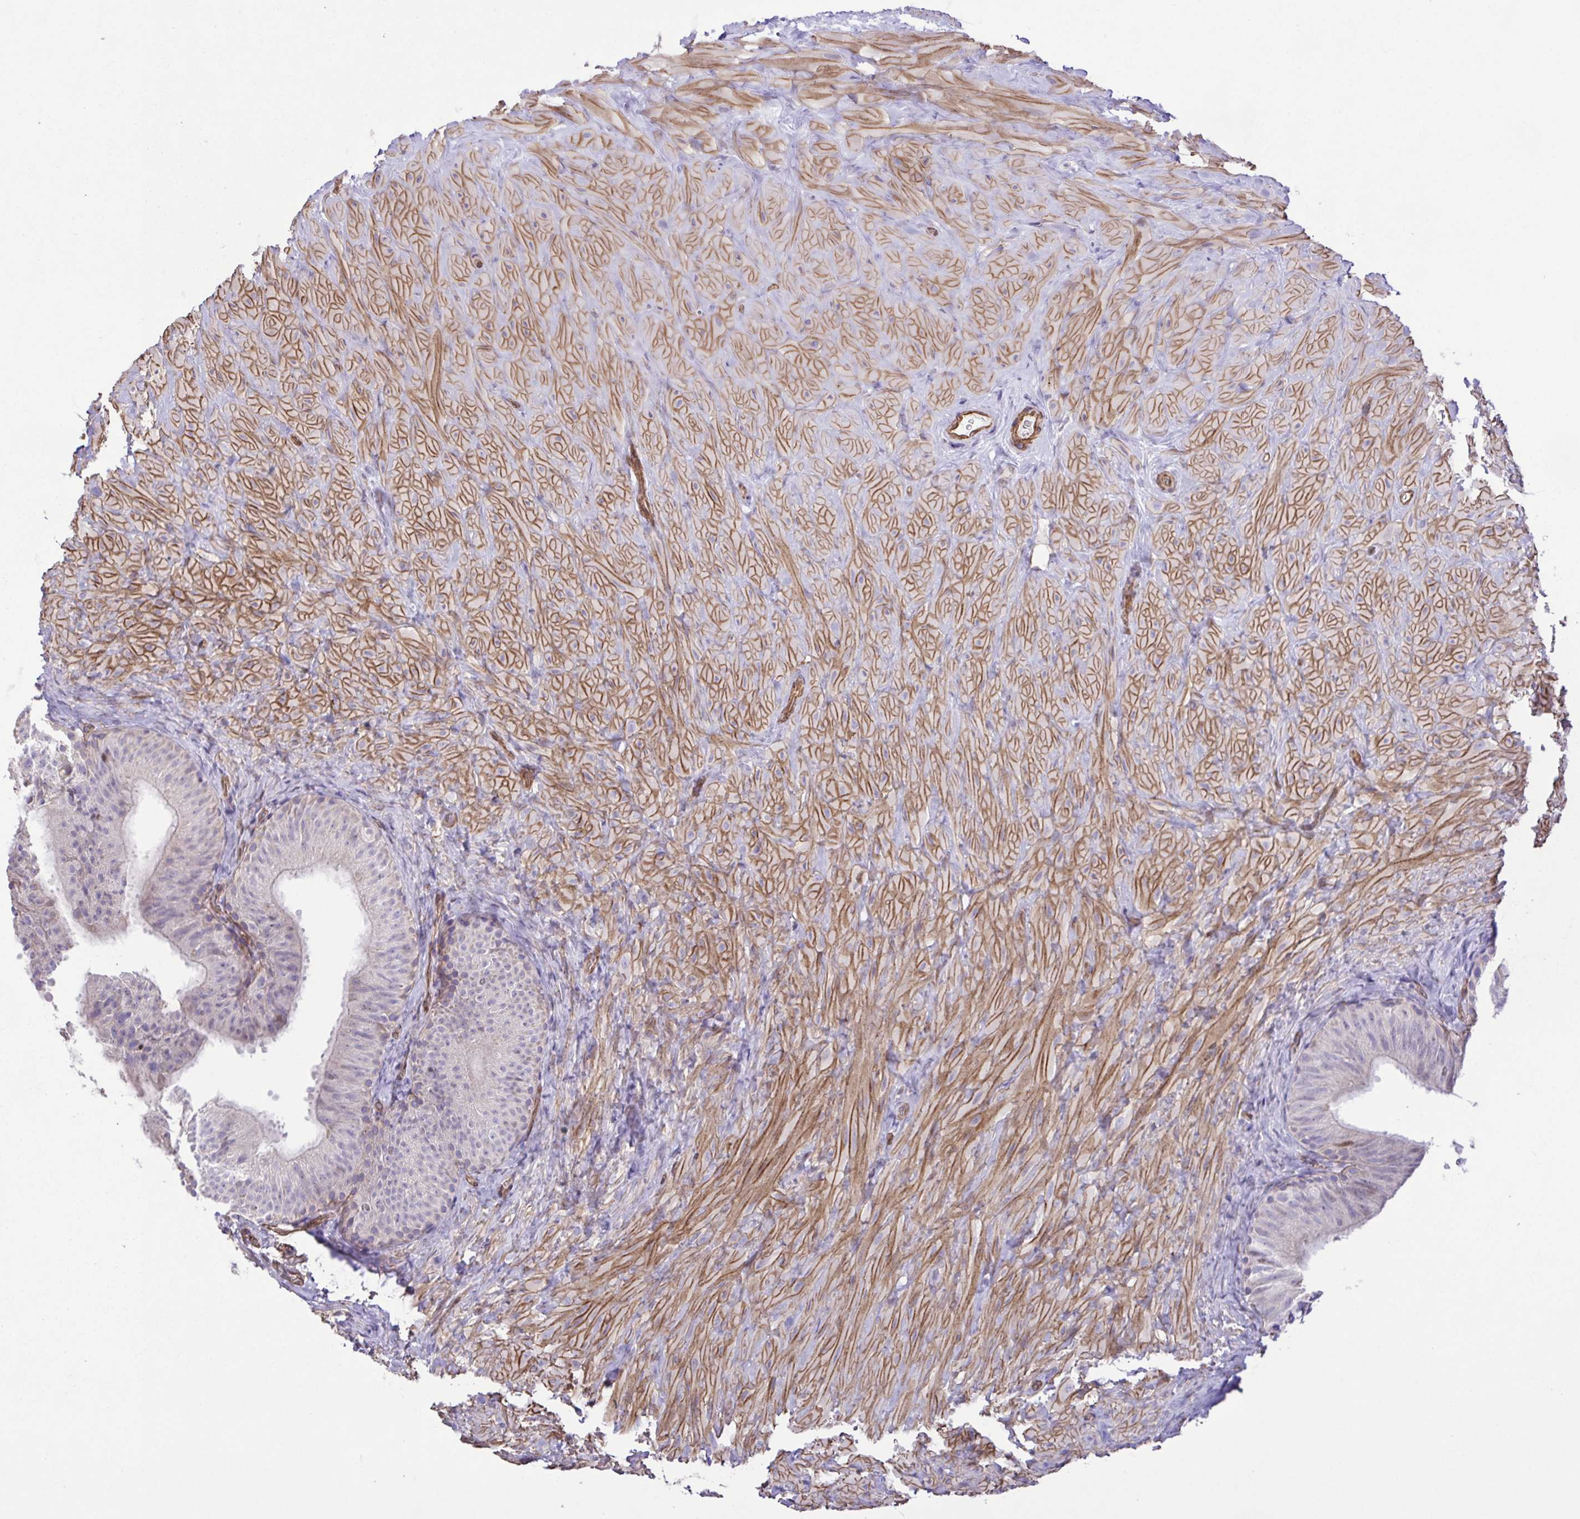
{"staining": {"intensity": "negative", "quantity": "none", "location": "none"}, "tissue": "epididymis", "cell_type": "Glandular cells", "image_type": "normal", "snomed": [{"axis": "morphology", "description": "Normal tissue, NOS"}, {"axis": "topography", "description": "Epididymis, spermatic cord, NOS"}, {"axis": "topography", "description": "Epididymis"}], "caption": "IHC image of unremarkable epididymis: human epididymis stained with DAB displays no significant protein staining in glandular cells. (Stains: DAB (3,3'-diaminobenzidine) immunohistochemistry (IHC) with hematoxylin counter stain, Microscopy: brightfield microscopy at high magnification).", "gene": "FLT1", "patient": {"sex": "male", "age": 31}}